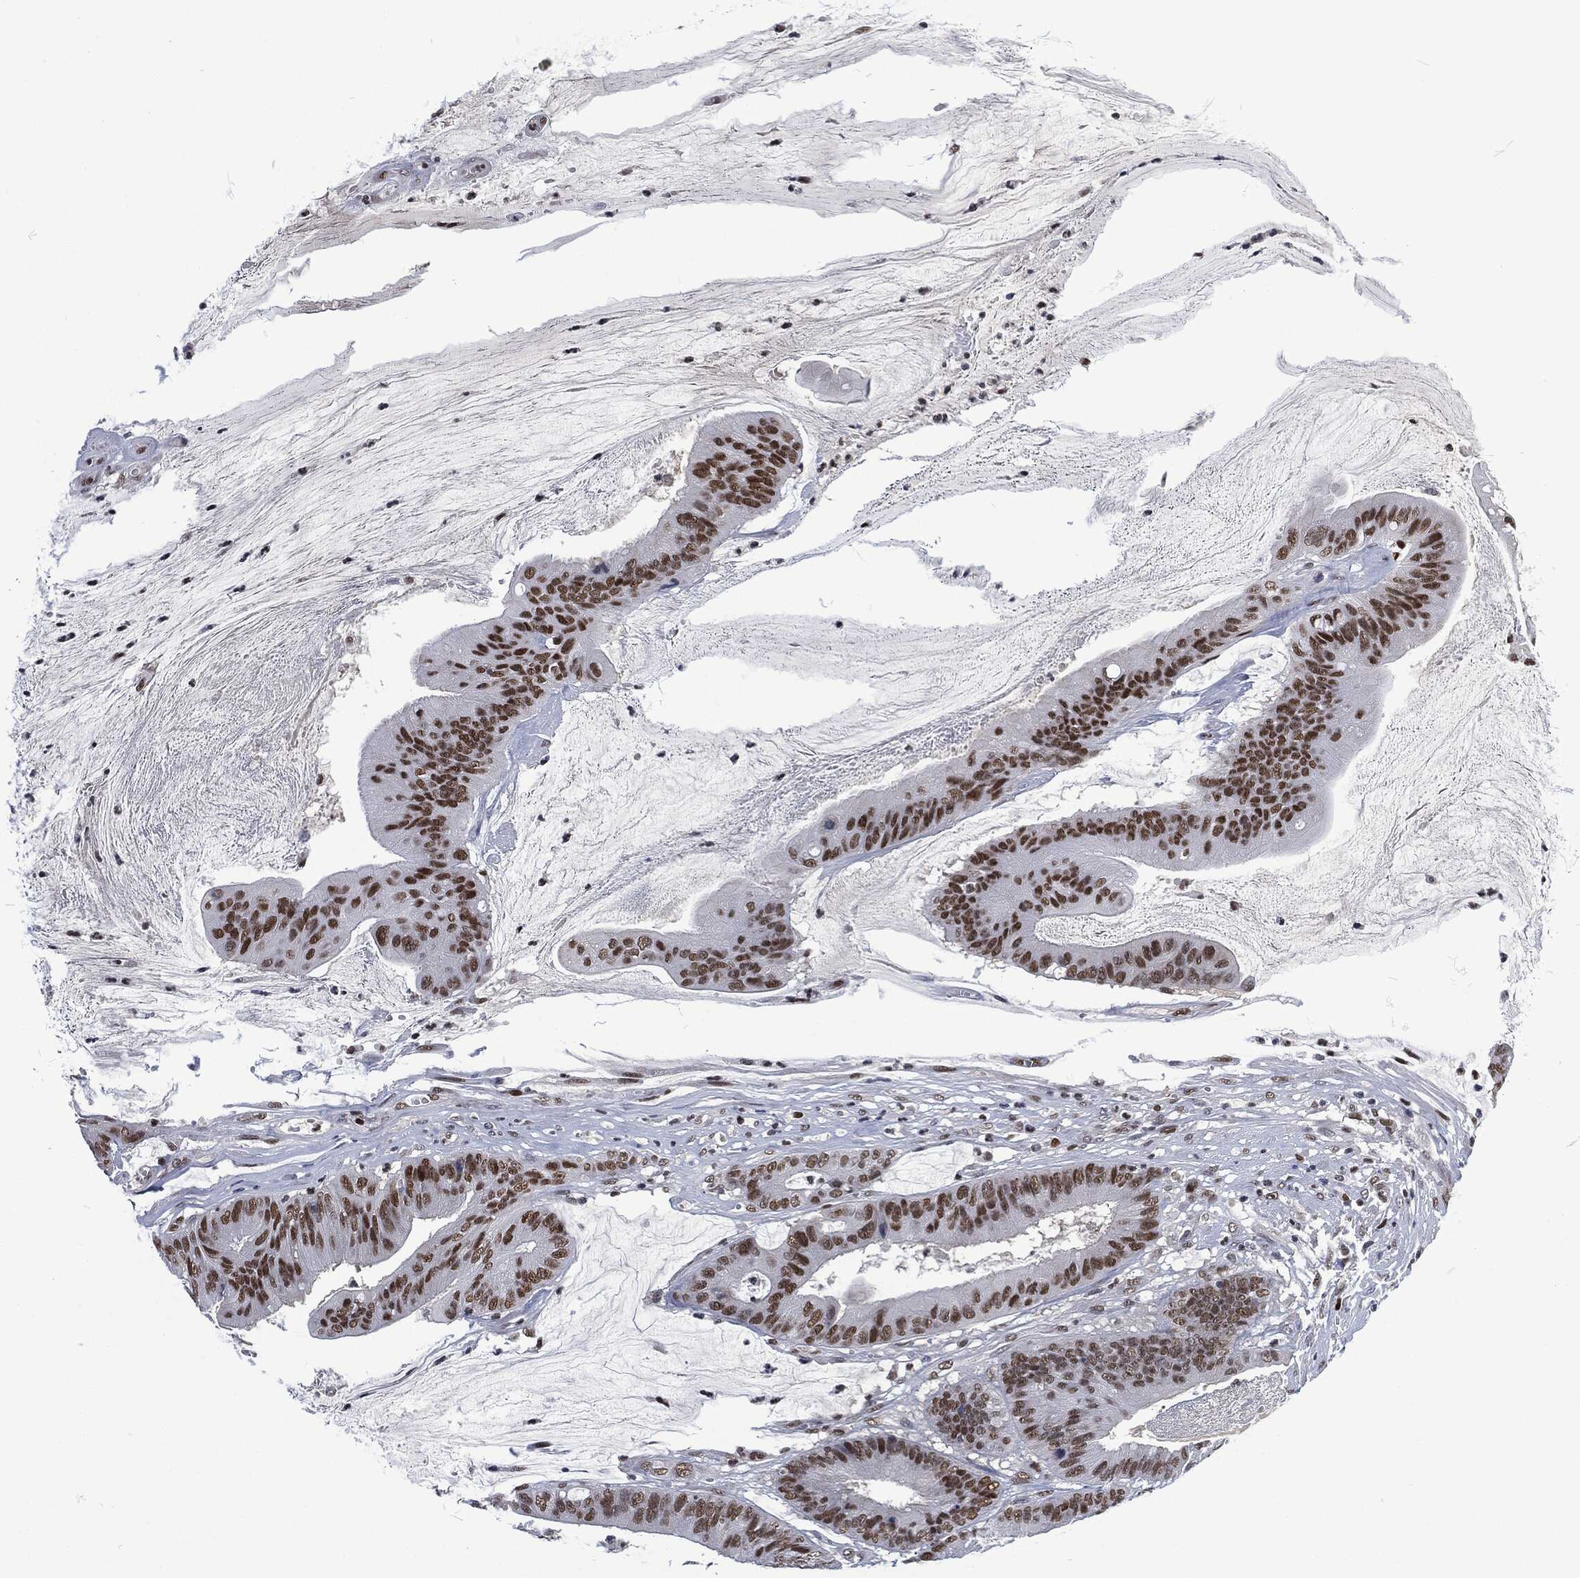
{"staining": {"intensity": "moderate", "quantity": ">75%", "location": "nuclear"}, "tissue": "colorectal cancer", "cell_type": "Tumor cells", "image_type": "cancer", "snomed": [{"axis": "morphology", "description": "Adenocarcinoma, NOS"}, {"axis": "topography", "description": "Colon"}], "caption": "A photomicrograph showing moderate nuclear expression in approximately >75% of tumor cells in colorectal cancer, as visualized by brown immunohistochemical staining.", "gene": "DCPS", "patient": {"sex": "female", "age": 69}}